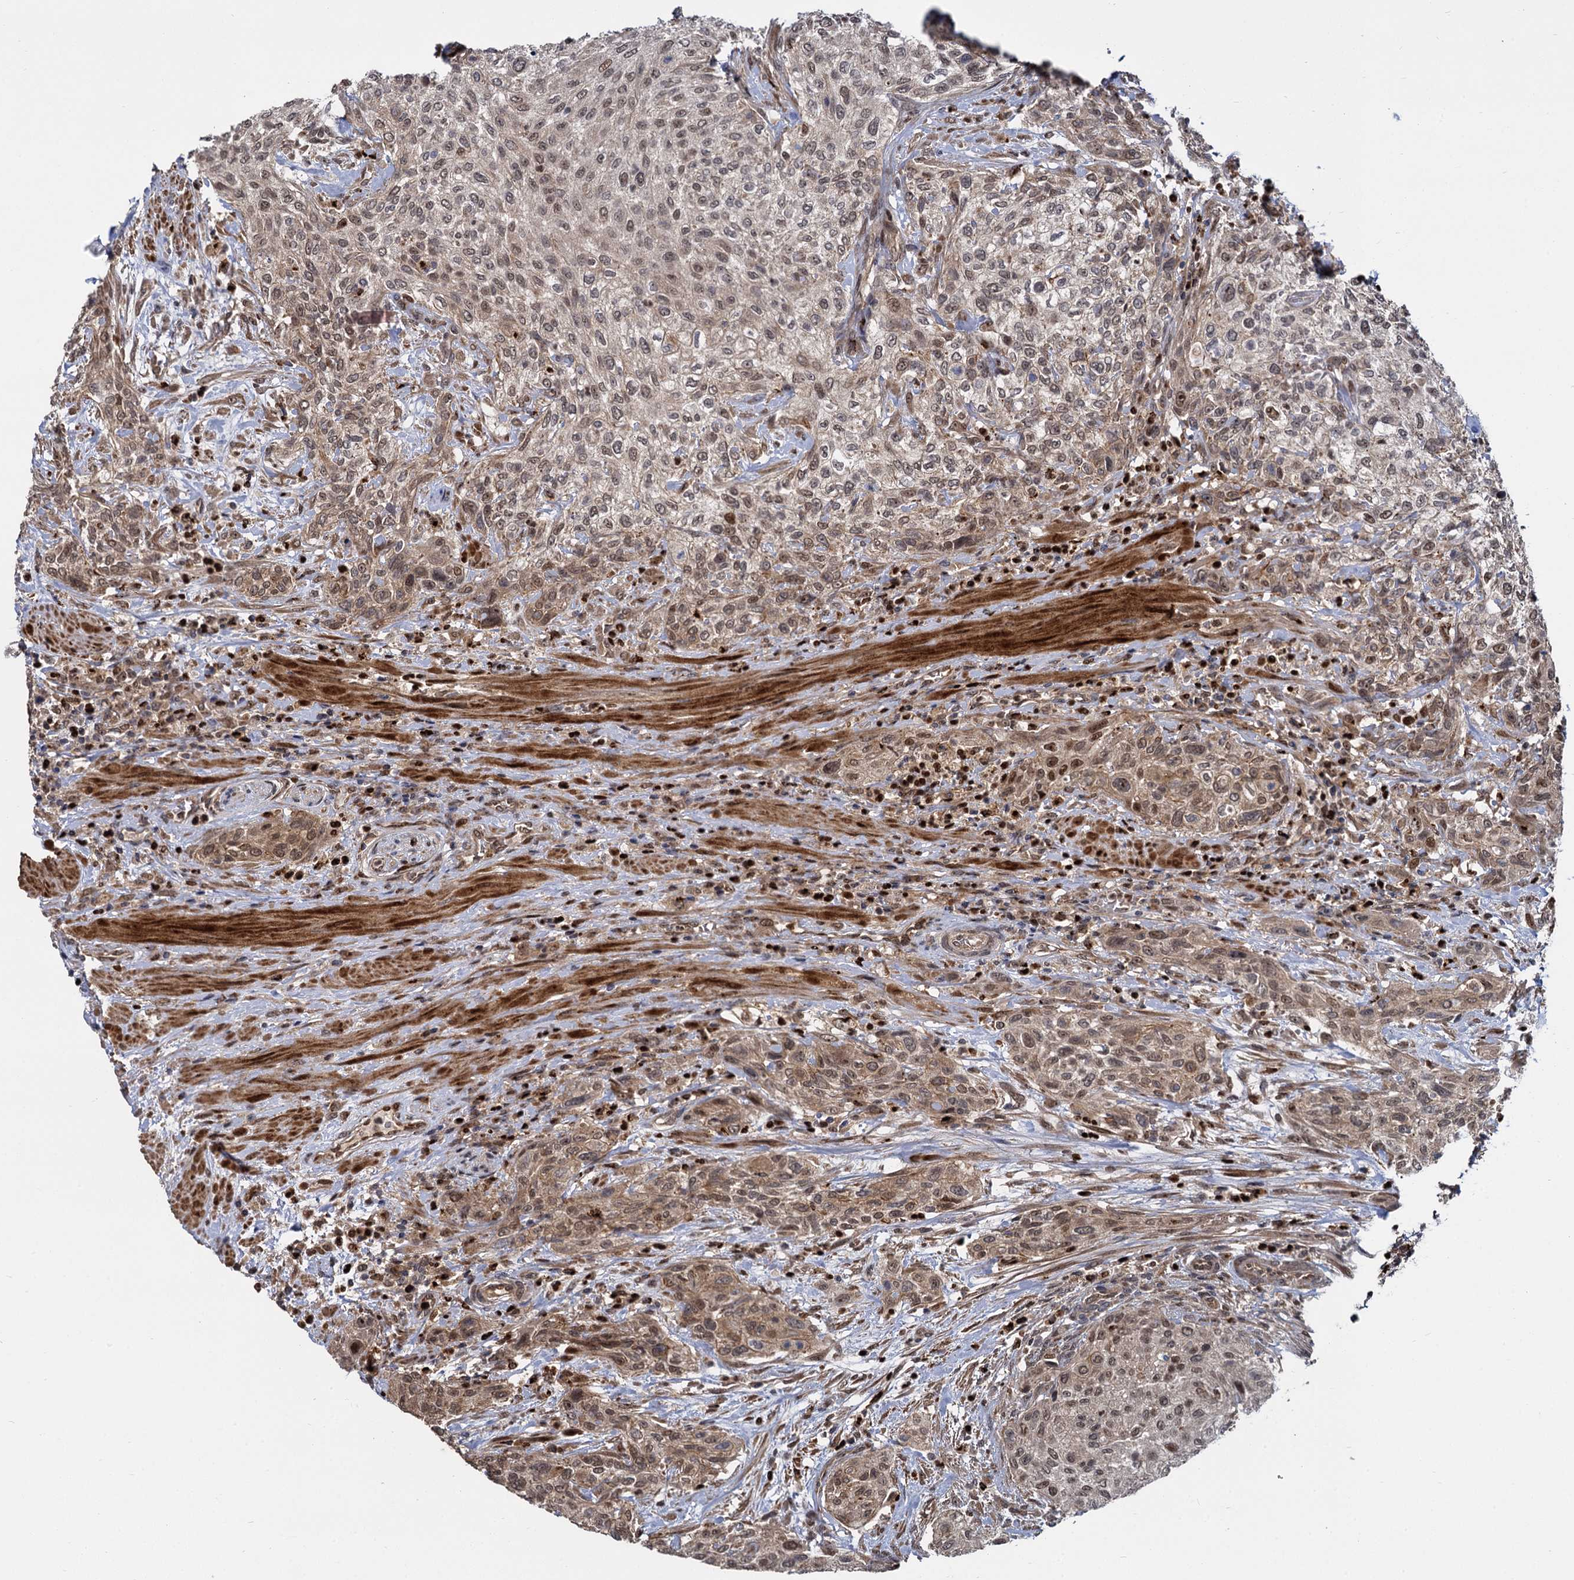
{"staining": {"intensity": "weak", "quantity": "25%-75%", "location": "cytoplasmic/membranous,nuclear"}, "tissue": "urothelial cancer", "cell_type": "Tumor cells", "image_type": "cancer", "snomed": [{"axis": "morphology", "description": "Normal tissue, NOS"}, {"axis": "morphology", "description": "Urothelial carcinoma, NOS"}, {"axis": "topography", "description": "Urinary bladder"}, {"axis": "topography", "description": "Peripheral nerve tissue"}], "caption": "This micrograph demonstrates urothelial cancer stained with immunohistochemistry to label a protein in brown. The cytoplasmic/membranous and nuclear of tumor cells show weak positivity for the protein. Nuclei are counter-stained blue.", "gene": "GAL3ST4", "patient": {"sex": "male", "age": 35}}